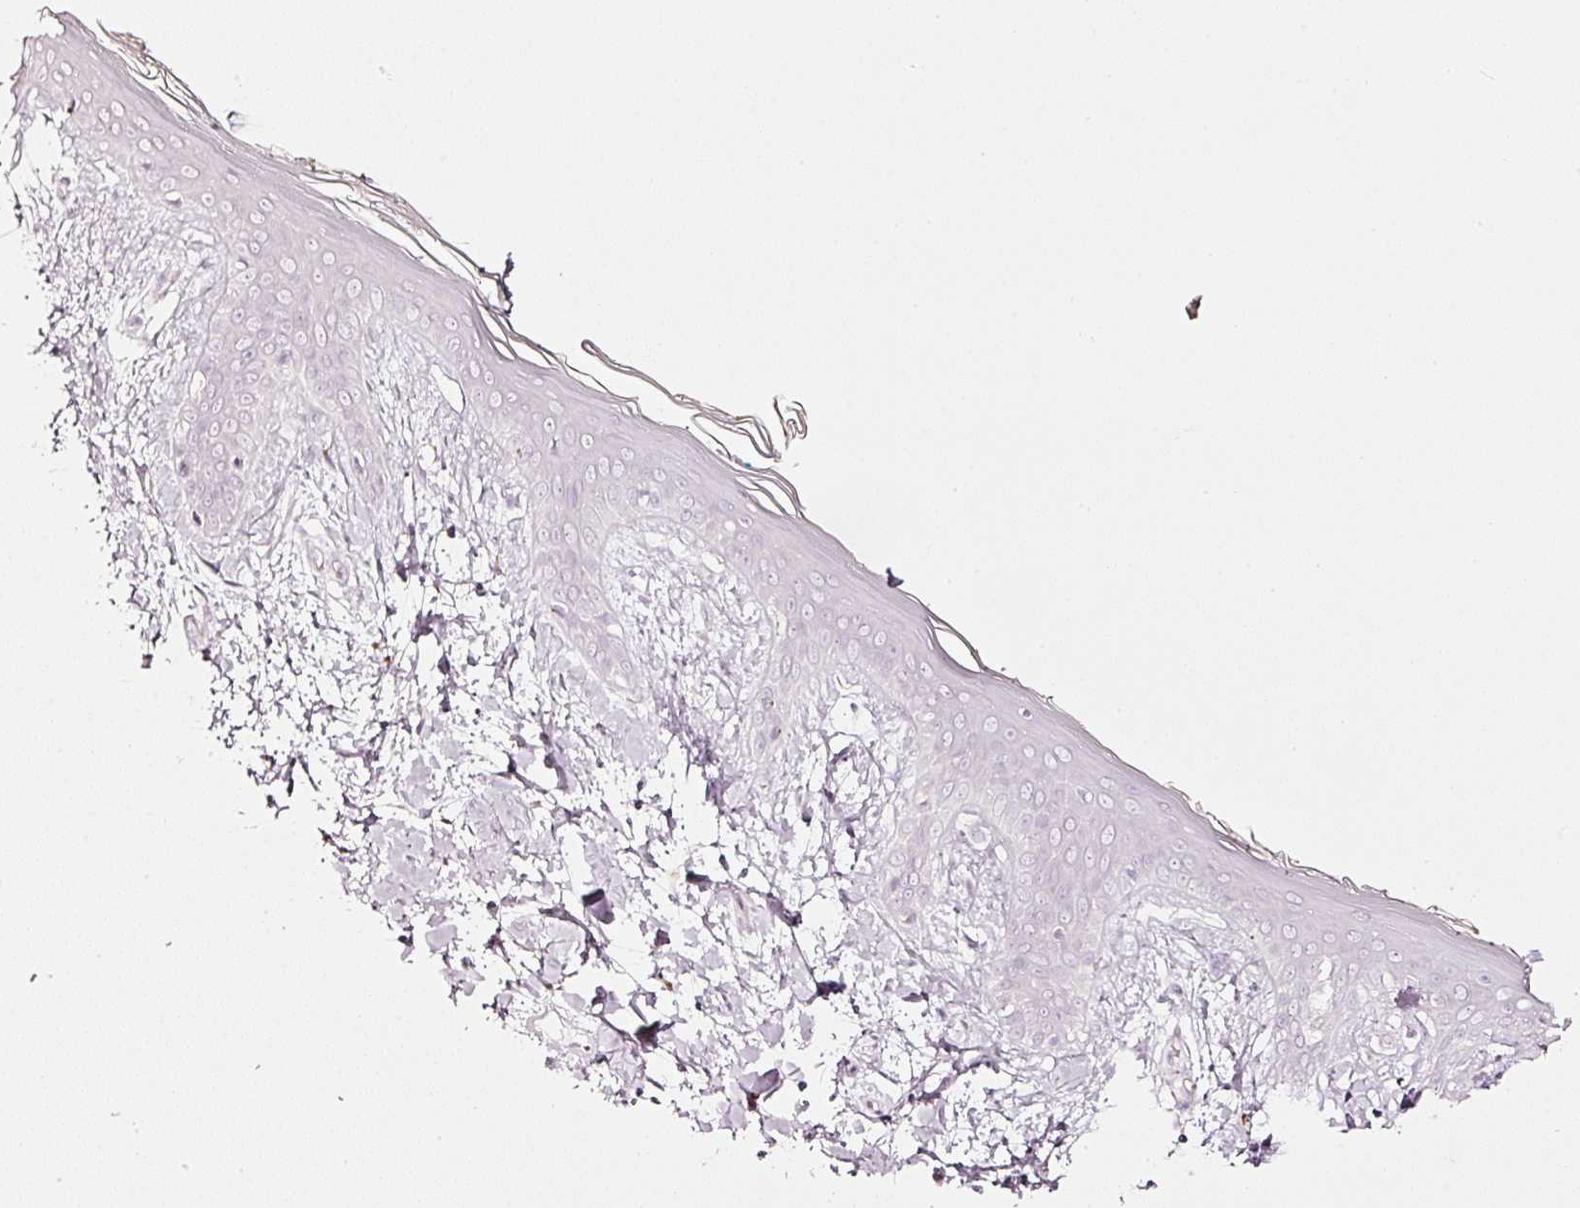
{"staining": {"intensity": "weak", "quantity": "<25%", "location": "cytoplasmic/membranous"}, "tissue": "skin", "cell_type": "Fibroblasts", "image_type": "normal", "snomed": [{"axis": "morphology", "description": "Normal tissue, NOS"}, {"axis": "topography", "description": "Skin"}], "caption": "Skin was stained to show a protein in brown. There is no significant expression in fibroblasts. Brightfield microscopy of immunohistochemistry stained with DAB (brown) and hematoxylin (blue), captured at high magnification.", "gene": "SDF4", "patient": {"sex": "female", "age": 34}}